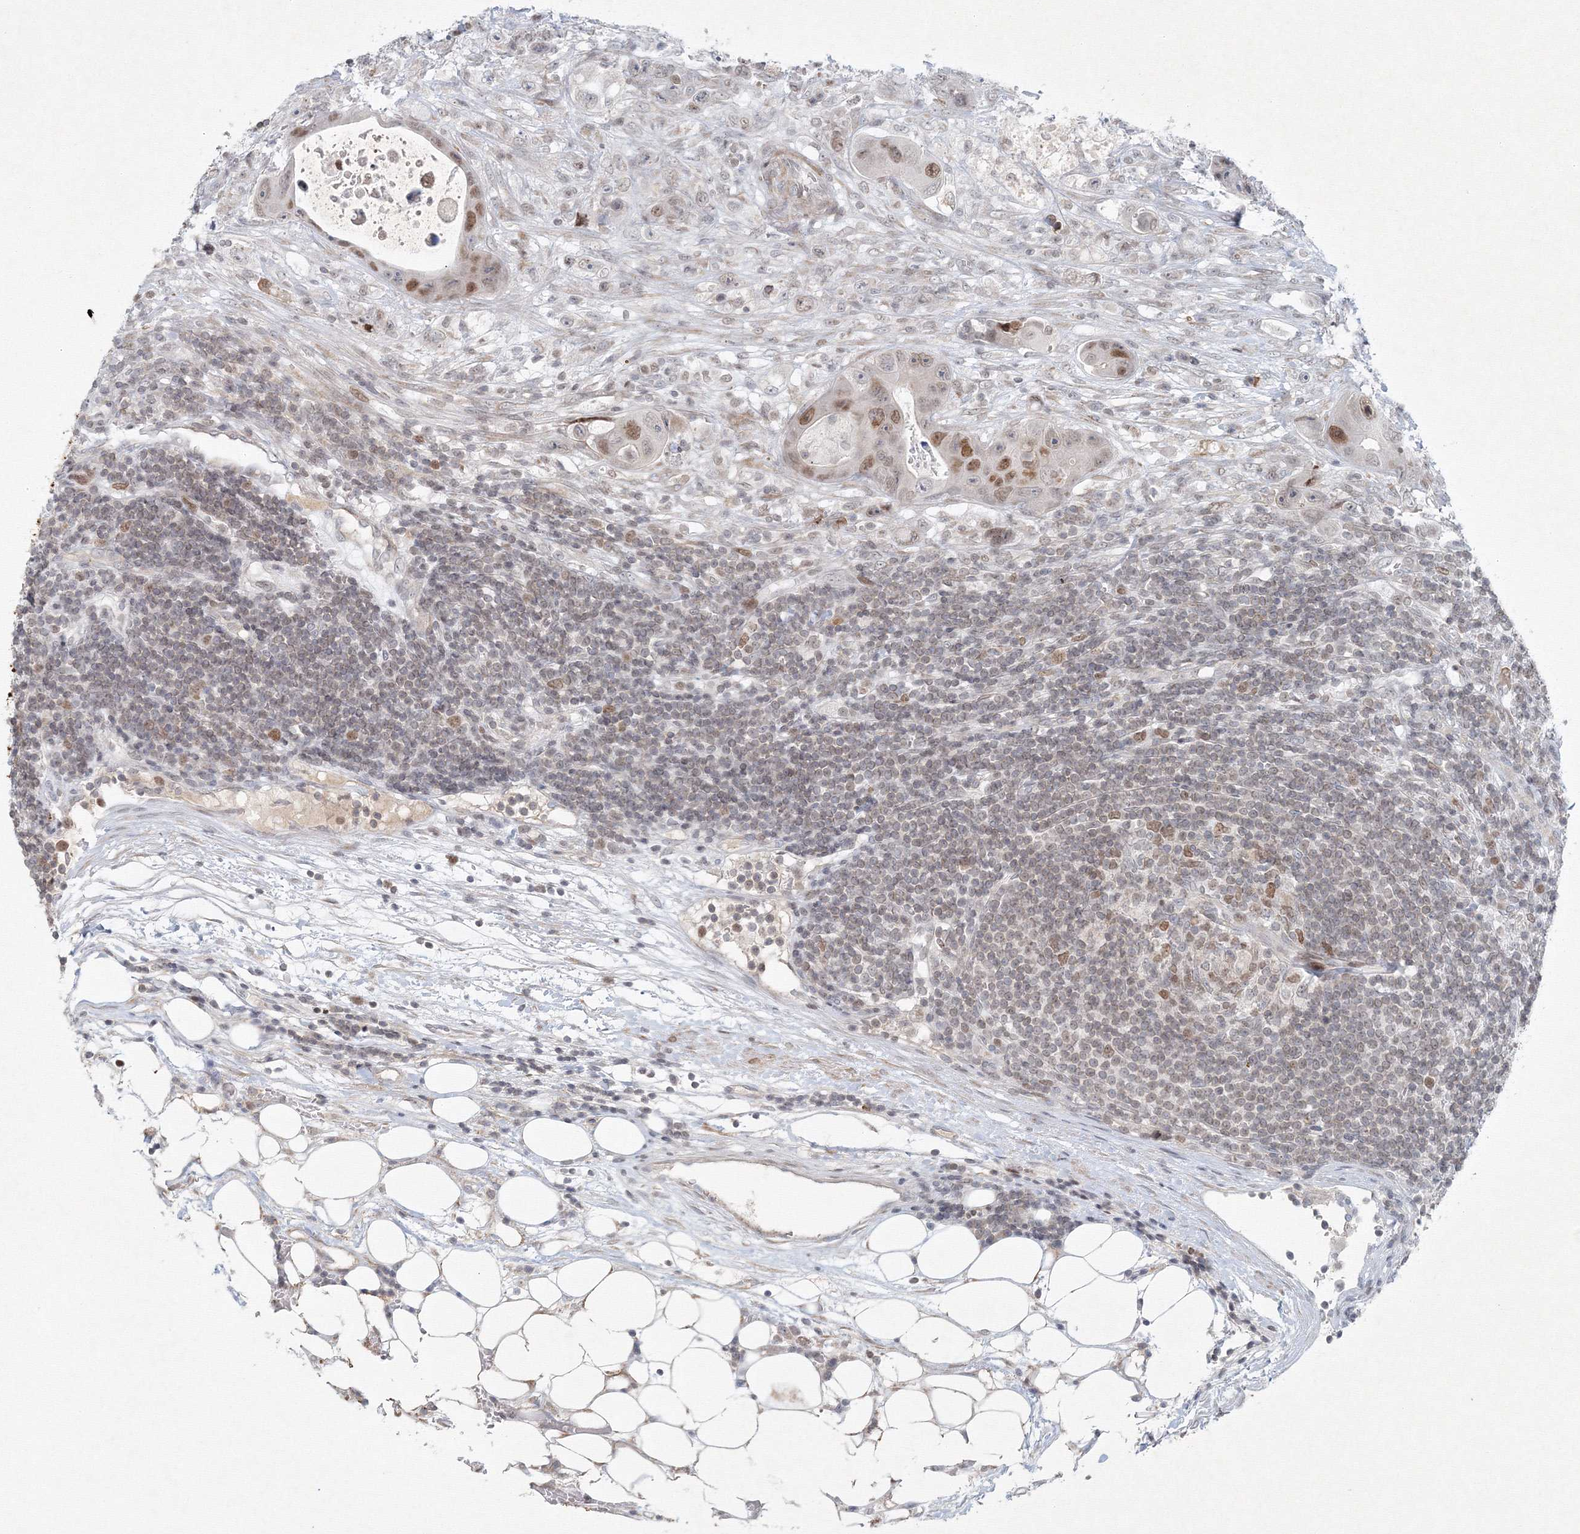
{"staining": {"intensity": "moderate", "quantity": "25%-75%", "location": "nuclear"}, "tissue": "colorectal cancer", "cell_type": "Tumor cells", "image_type": "cancer", "snomed": [{"axis": "morphology", "description": "Adenocarcinoma, NOS"}, {"axis": "topography", "description": "Colon"}], "caption": "The immunohistochemical stain shows moderate nuclear positivity in tumor cells of adenocarcinoma (colorectal) tissue.", "gene": "KIF4A", "patient": {"sex": "female", "age": 46}}